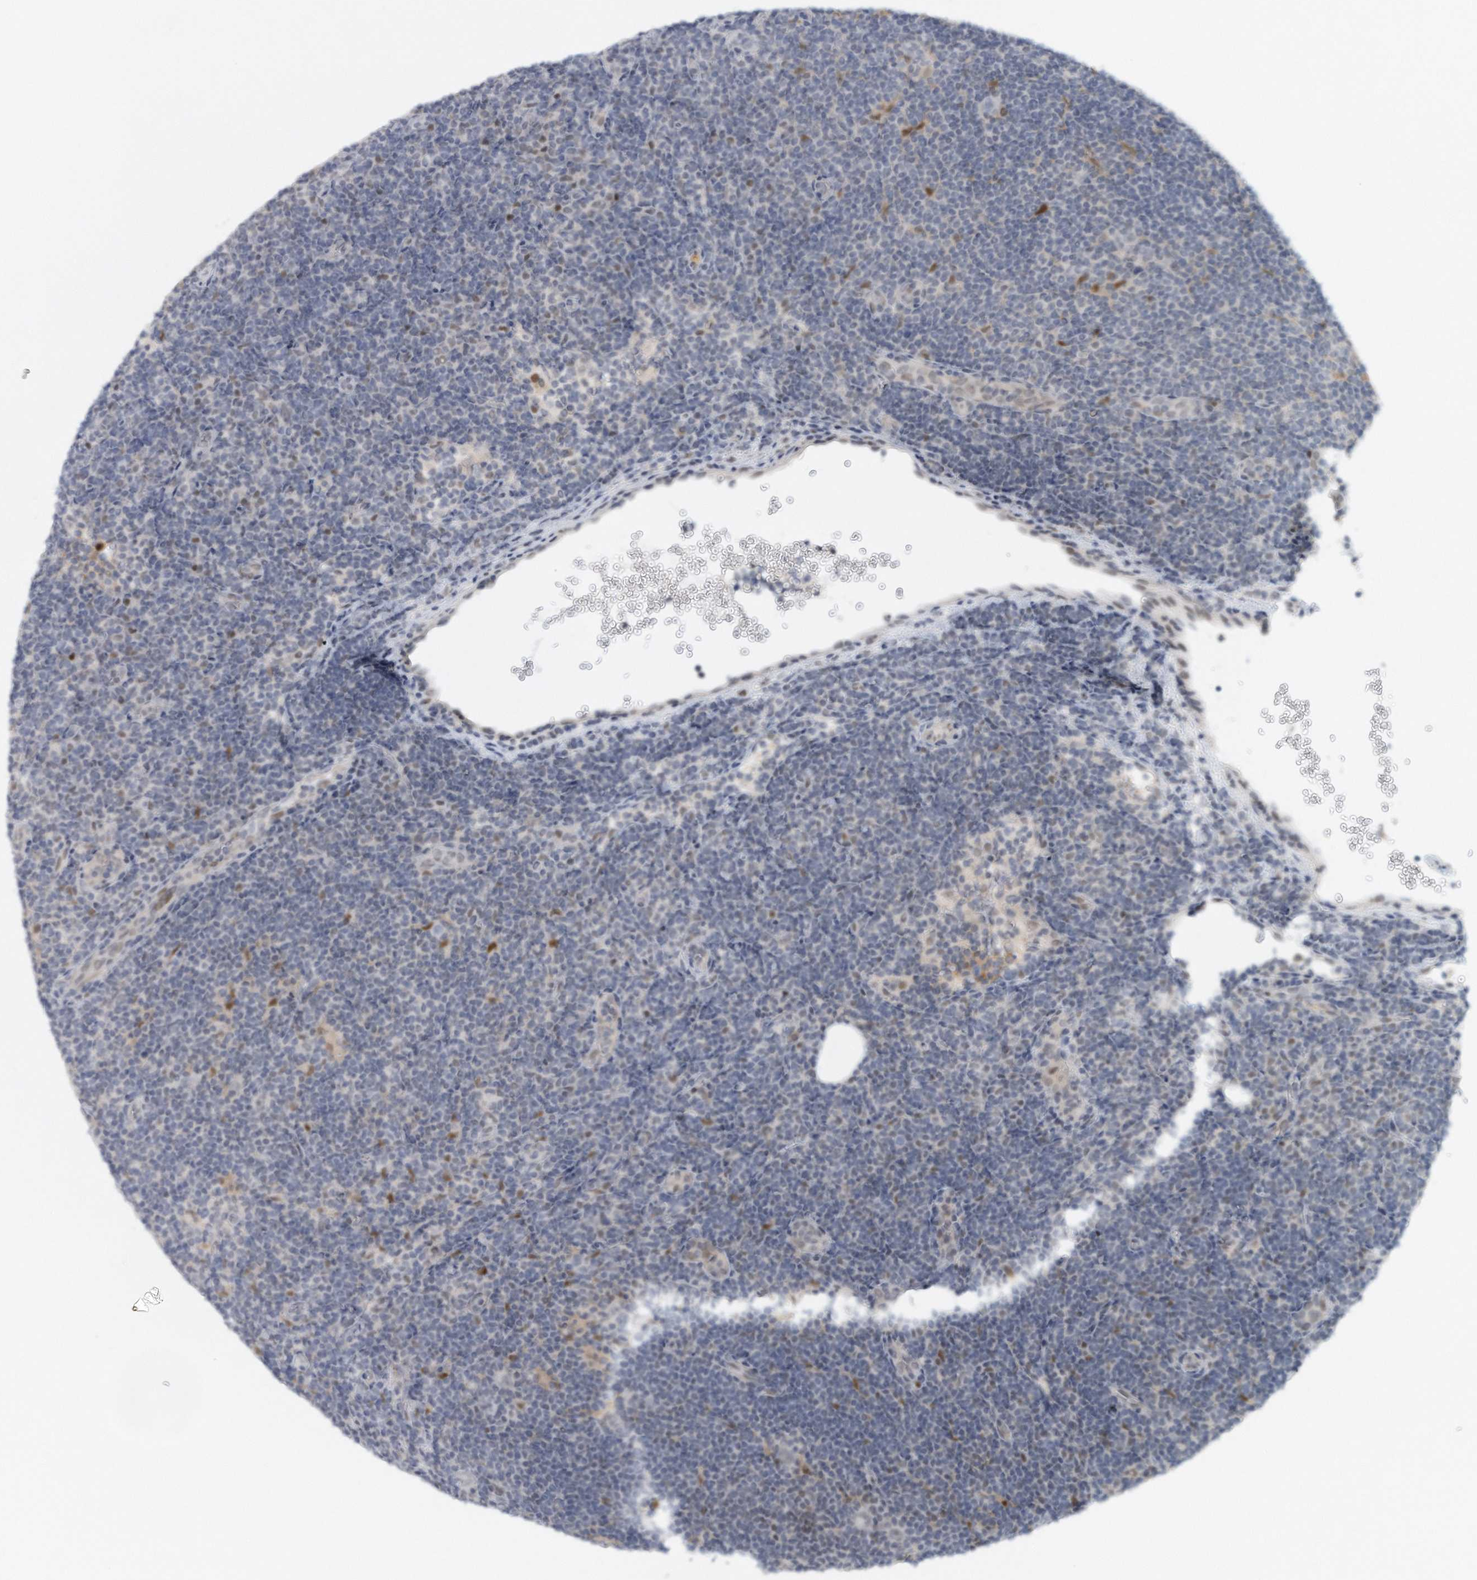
{"staining": {"intensity": "negative", "quantity": "none", "location": "none"}, "tissue": "lymphoma", "cell_type": "Tumor cells", "image_type": "cancer", "snomed": [{"axis": "morphology", "description": "Hodgkin's disease, NOS"}, {"axis": "topography", "description": "Lymph node"}], "caption": "Immunohistochemistry (IHC) micrograph of lymphoma stained for a protein (brown), which reveals no expression in tumor cells.", "gene": "DDX43", "patient": {"sex": "female", "age": 57}}